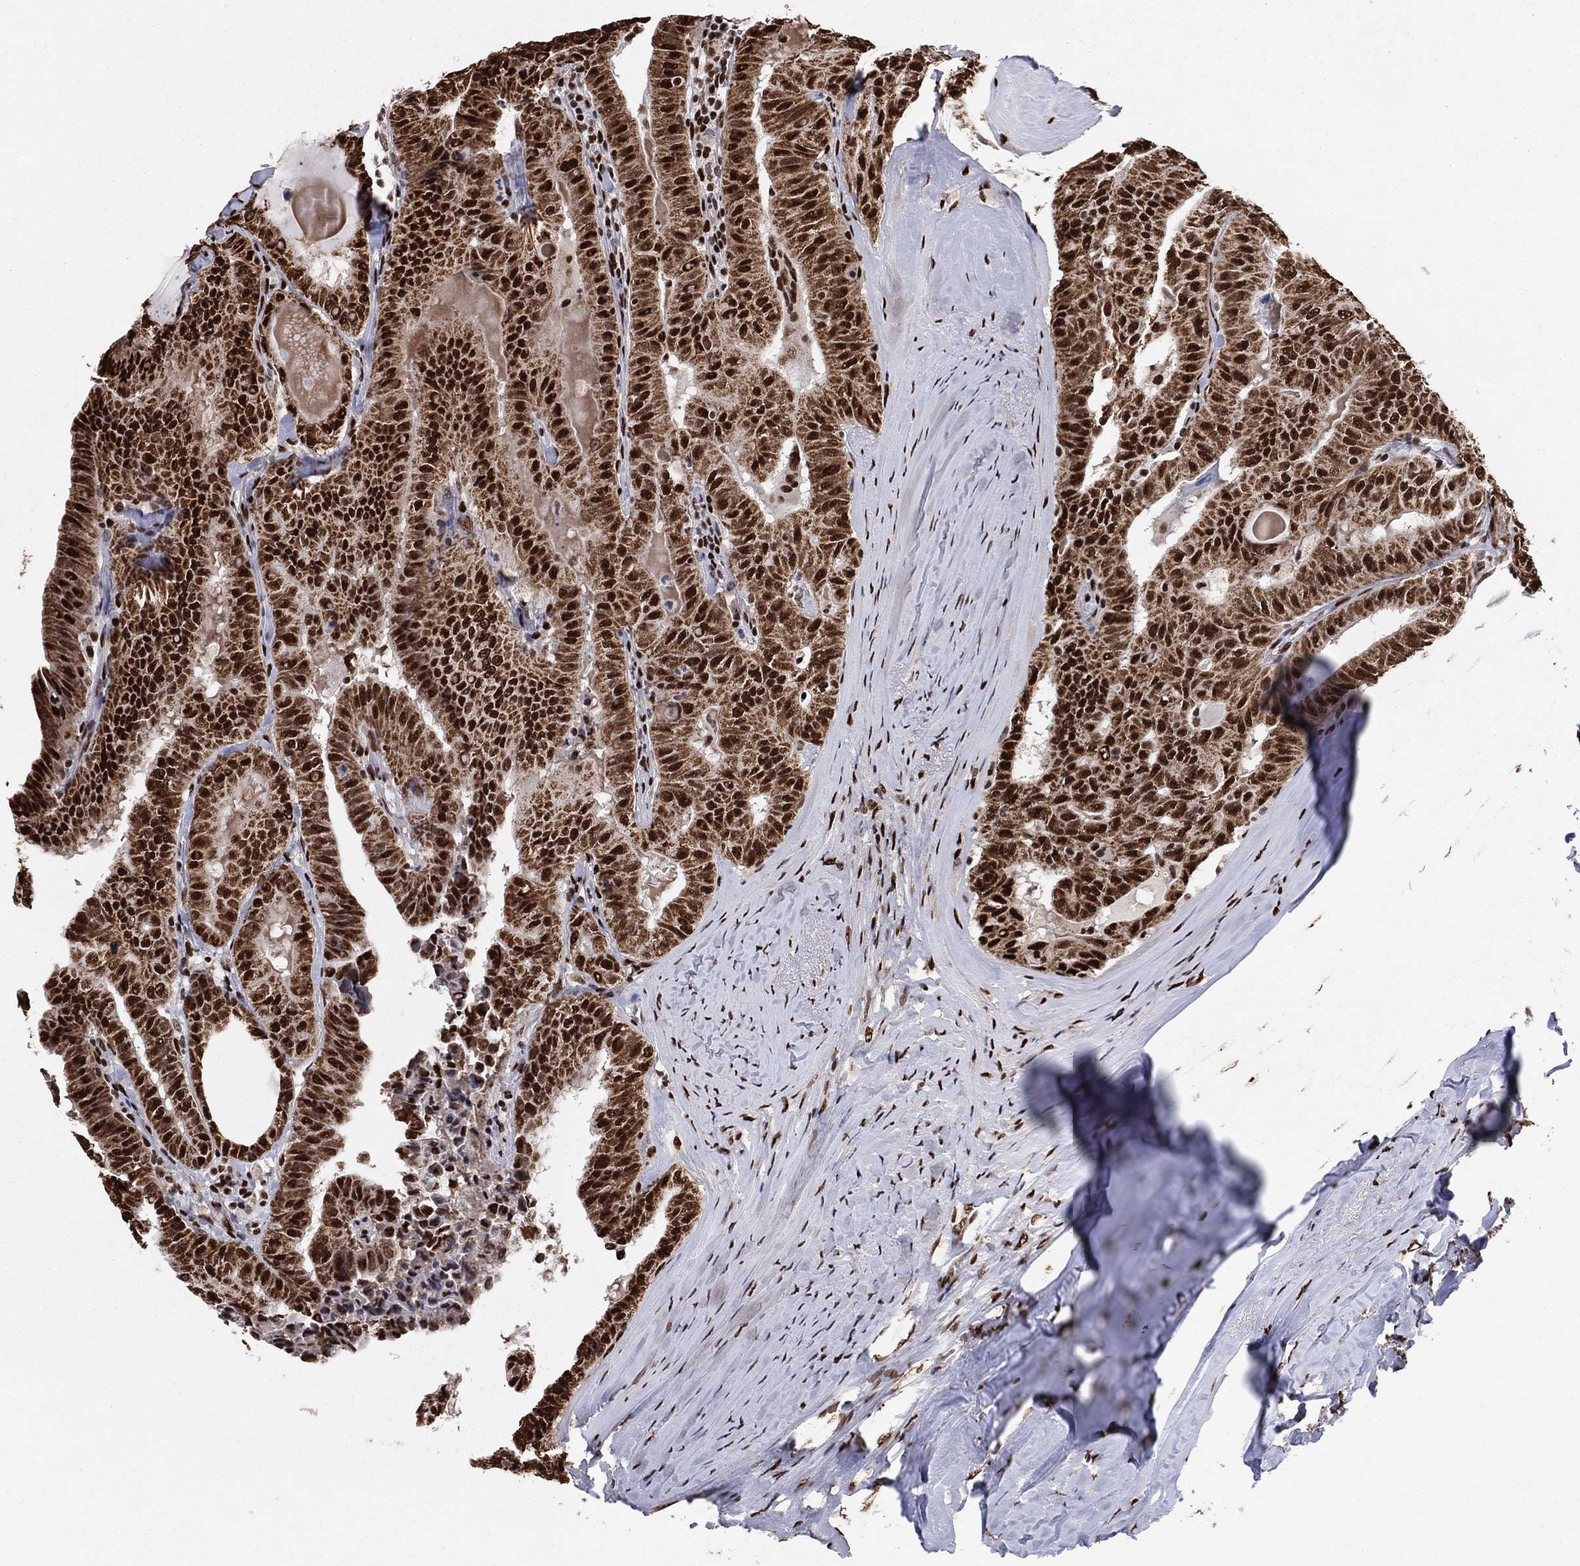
{"staining": {"intensity": "strong", "quantity": ">75%", "location": "nuclear"}, "tissue": "thyroid cancer", "cell_type": "Tumor cells", "image_type": "cancer", "snomed": [{"axis": "morphology", "description": "Papillary adenocarcinoma, NOS"}, {"axis": "topography", "description": "Thyroid gland"}], "caption": "The image demonstrates a brown stain indicating the presence of a protein in the nuclear of tumor cells in thyroid cancer.", "gene": "TP53BP1", "patient": {"sex": "female", "age": 68}}